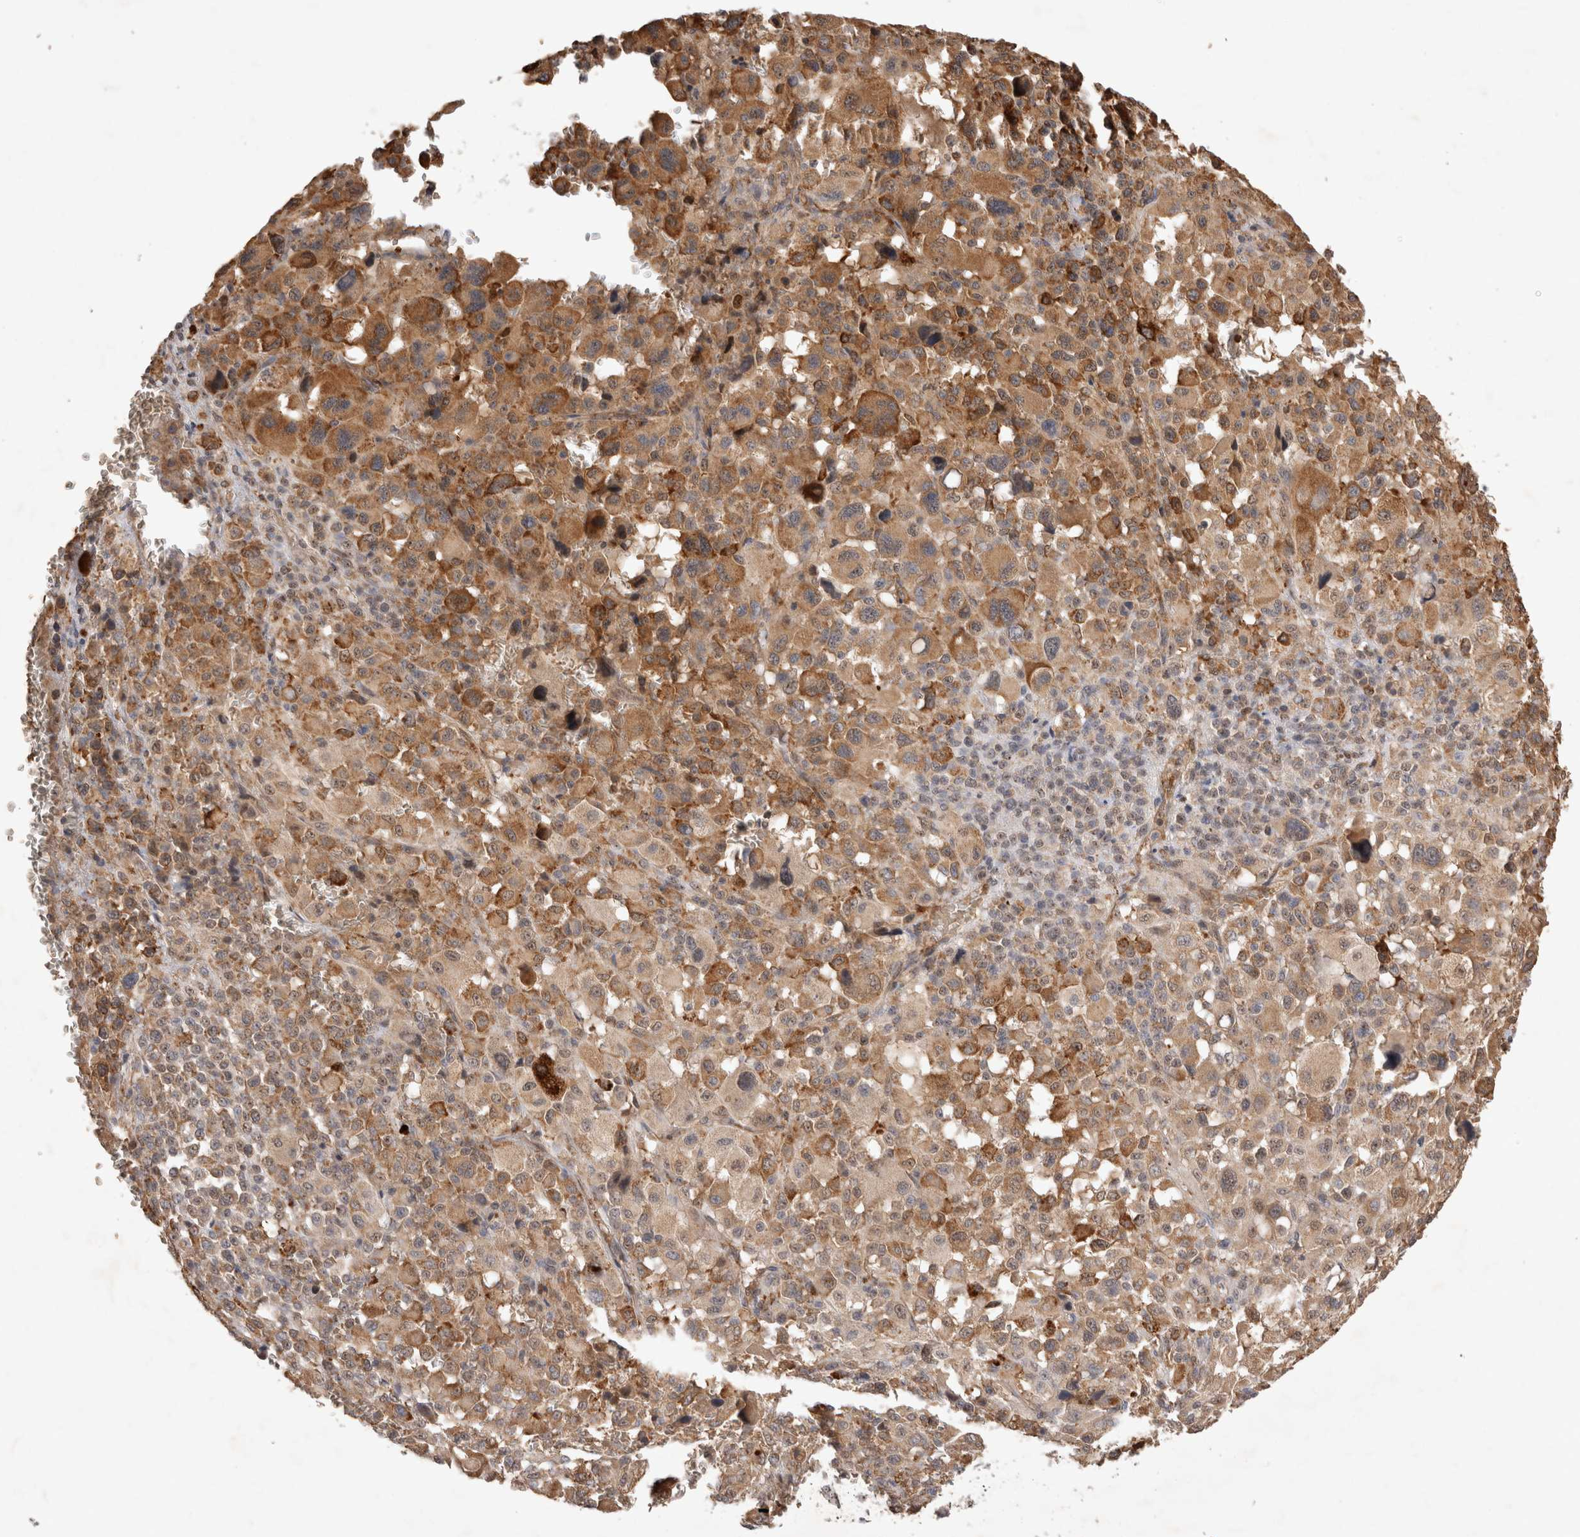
{"staining": {"intensity": "moderate", "quantity": ">75%", "location": "cytoplasmic/membranous"}, "tissue": "melanoma", "cell_type": "Tumor cells", "image_type": "cancer", "snomed": [{"axis": "morphology", "description": "Malignant melanoma, Metastatic site"}, {"axis": "topography", "description": "Skin"}], "caption": "Human malignant melanoma (metastatic site) stained with a protein marker shows moderate staining in tumor cells.", "gene": "FAM221A", "patient": {"sex": "female", "age": 74}}